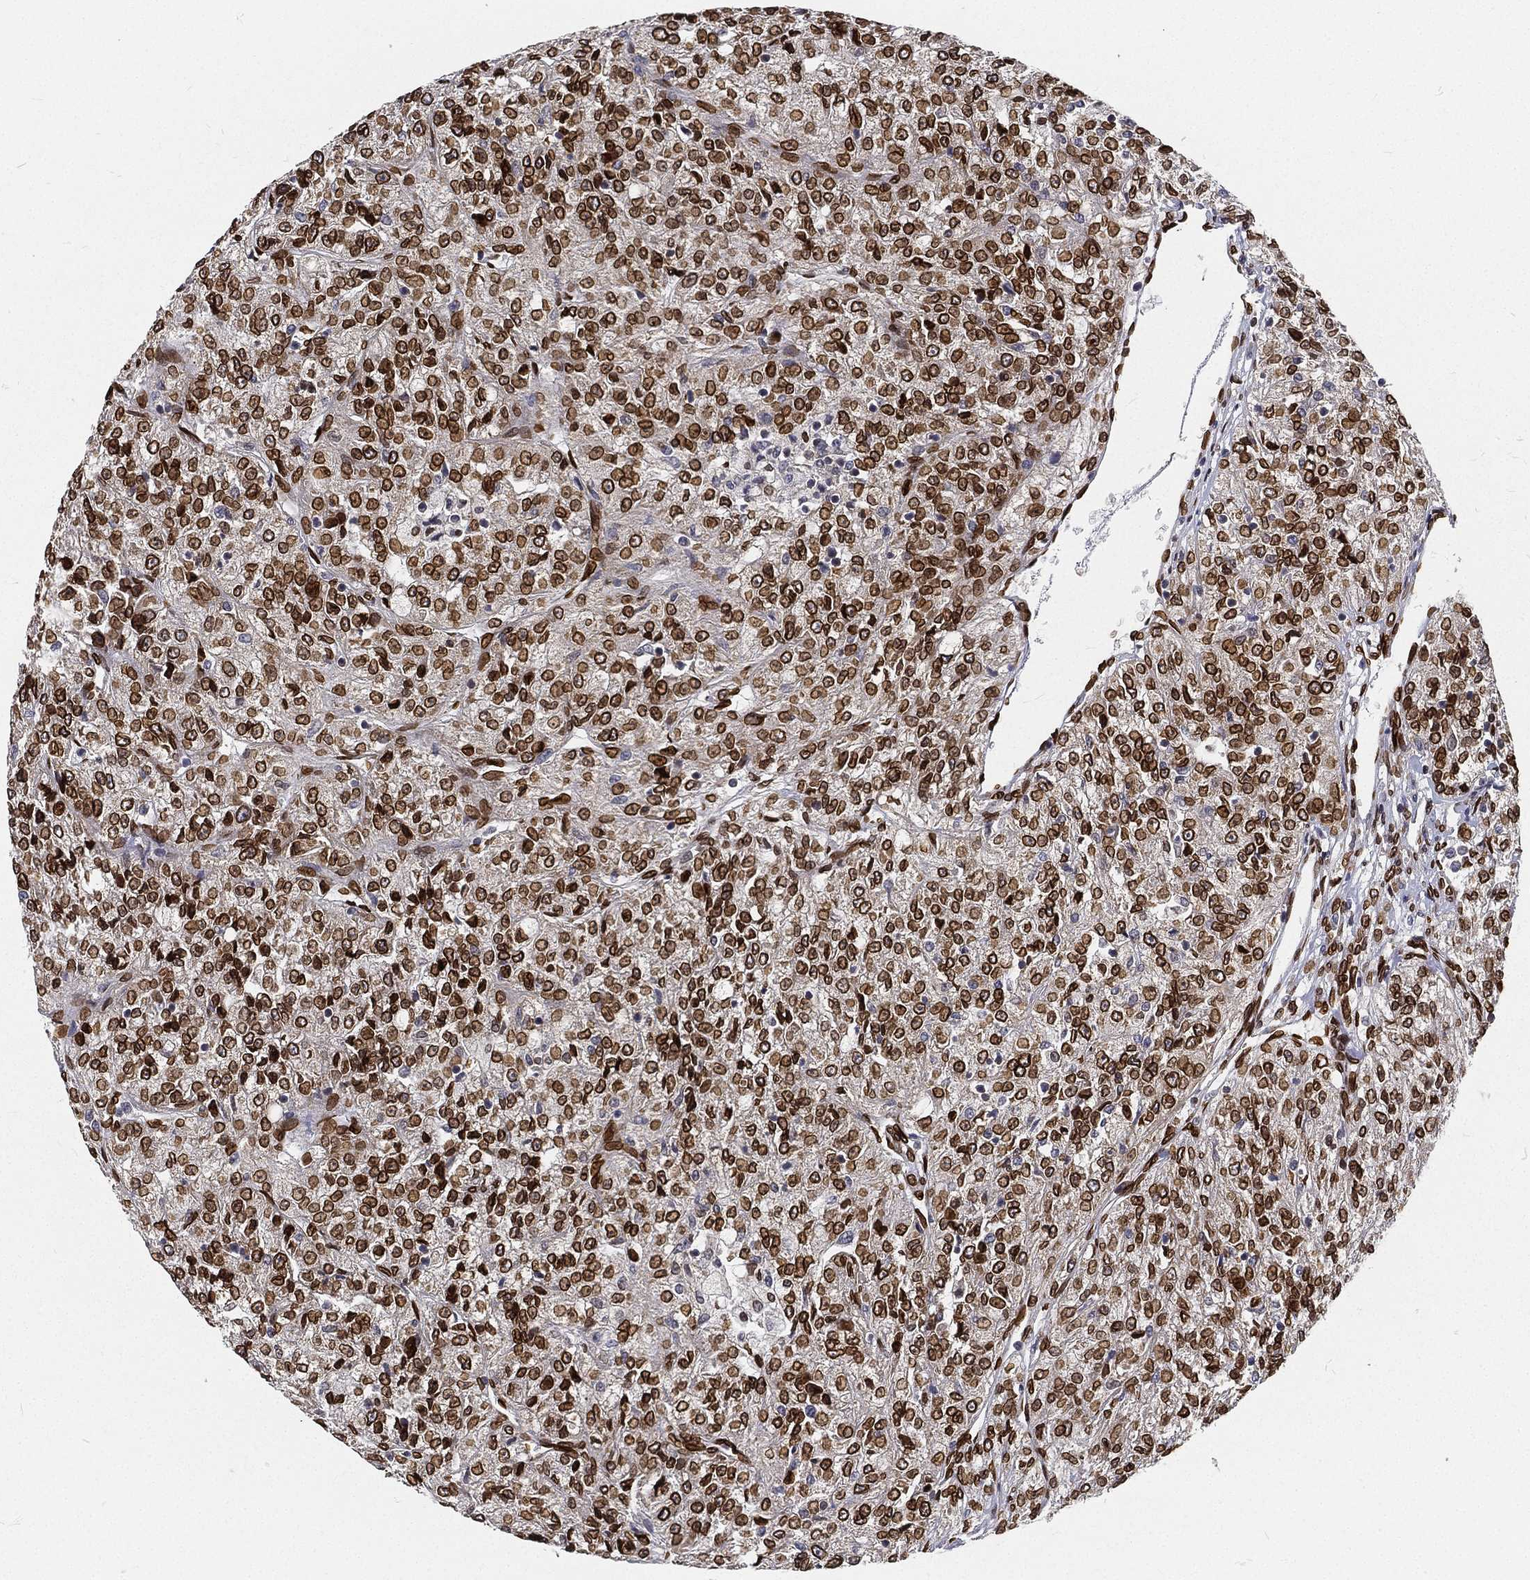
{"staining": {"intensity": "strong", "quantity": ">75%", "location": "cytoplasmic/membranous,nuclear"}, "tissue": "renal cancer", "cell_type": "Tumor cells", "image_type": "cancer", "snomed": [{"axis": "morphology", "description": "Adenocarcinoma, NOS"}, {"axis": "topography", "description": "Kidney"}], "caption": "There is high levels of strong cytoplasmic/membranous and nuclear positivity in tumor cells of renal cancer, as demonstrated by immunohistochemical staining (brown color).", "gene": "PALB2", "patient": {"sex": "female", "age": 63}}